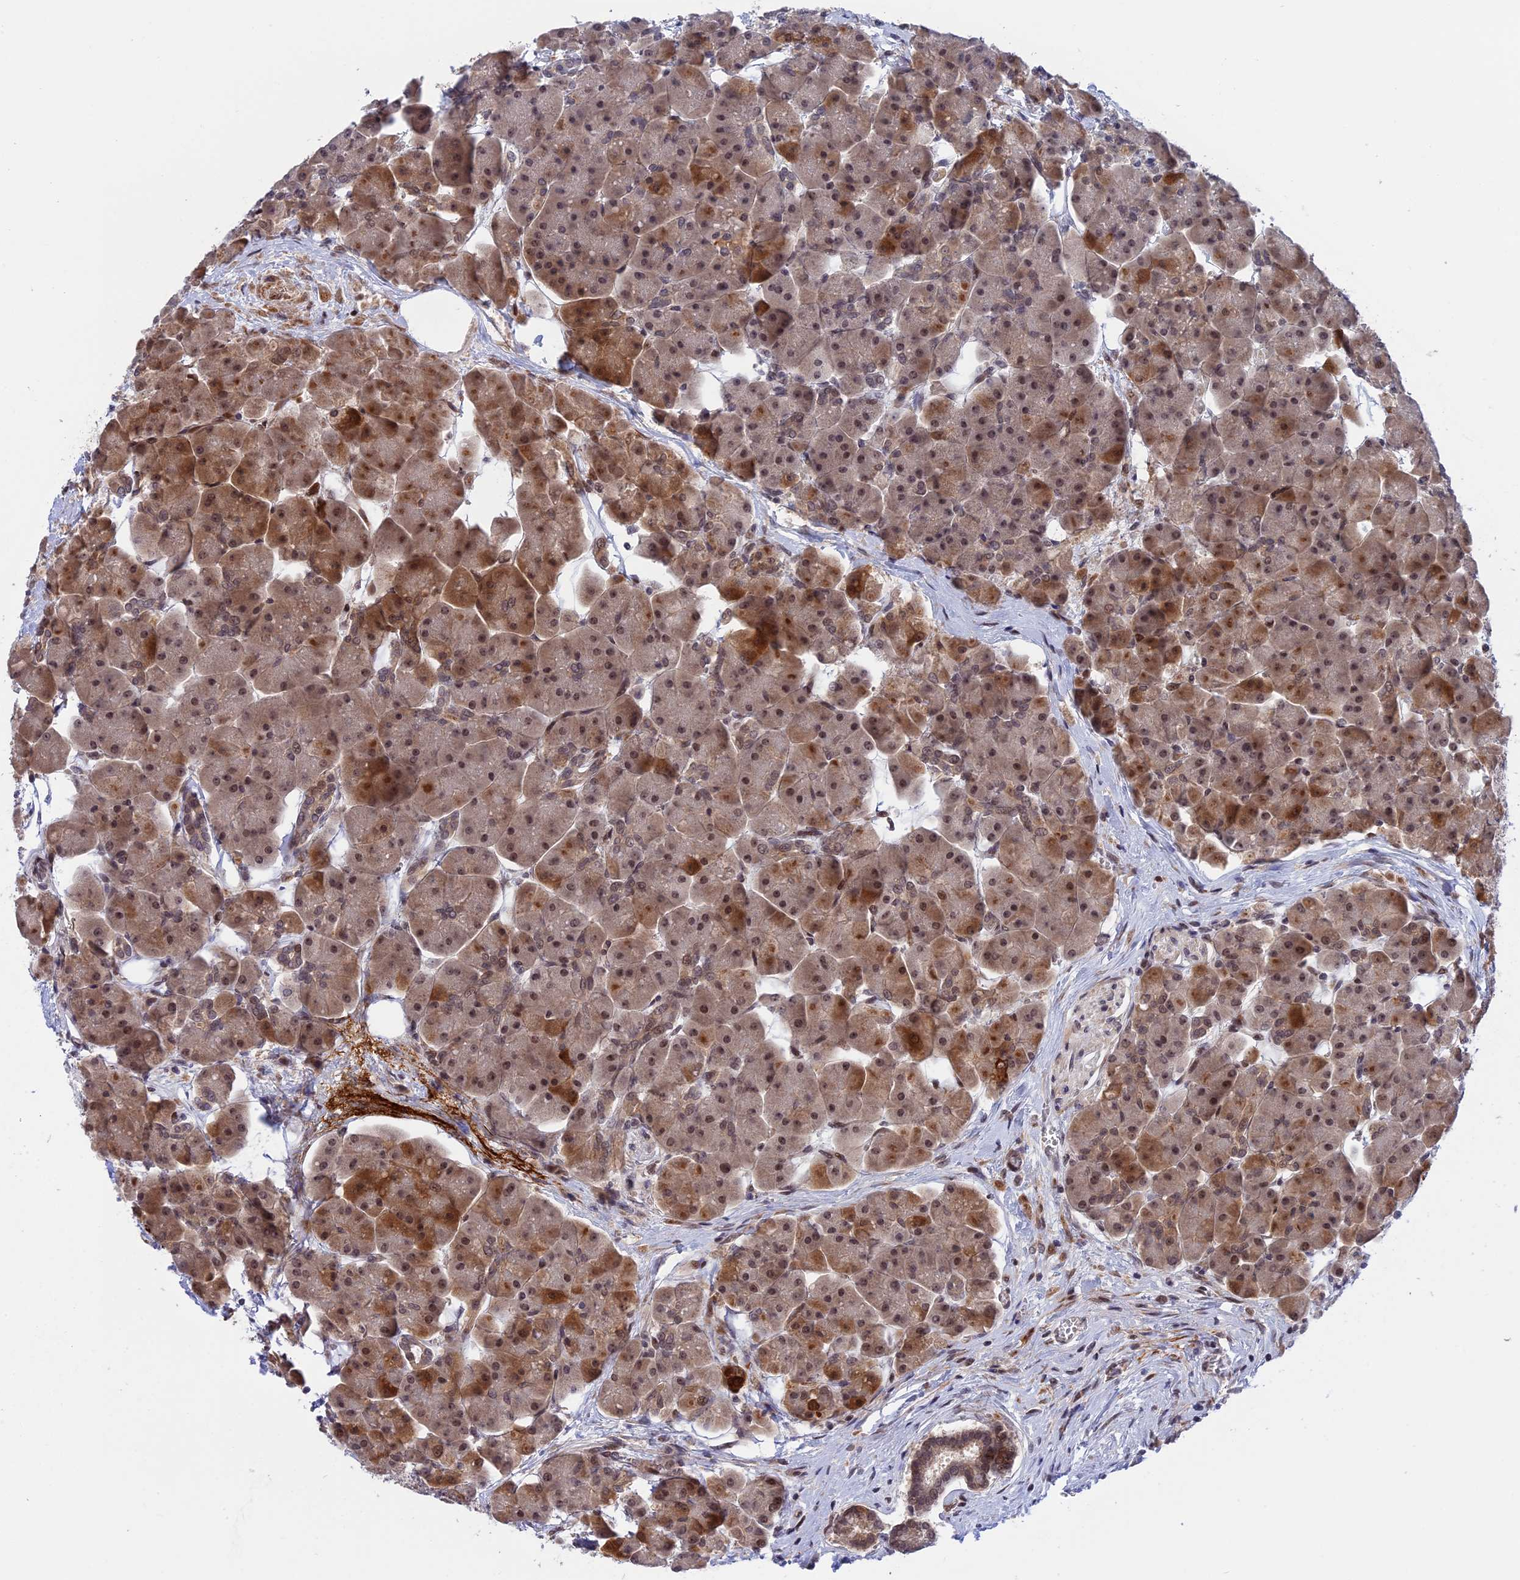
{"staining": {"intensity": "strong", "quantity": "25%-75%", "location": "cytoplasmic/membranous,nuclear"}, "tissue": "pancreas", "cell_type": "Exocrine glandular cells", "image_type": "normal", "snomed": [{"axis": "morphology", "description": "Normal tissue, NOS"}, {"axis": "topography", "description": "Pancreas"}], "caption": "DAB (3,3'-diaminobenzidine) immunohistochemical staining of benign human pancreas shows strong cytoplasmic/membranous,nuclear protein positivity in about 25%-75% of exocrine glandular cells.", "gene": "POLR2C", "patient": {"sex": "male", "age": 66}}